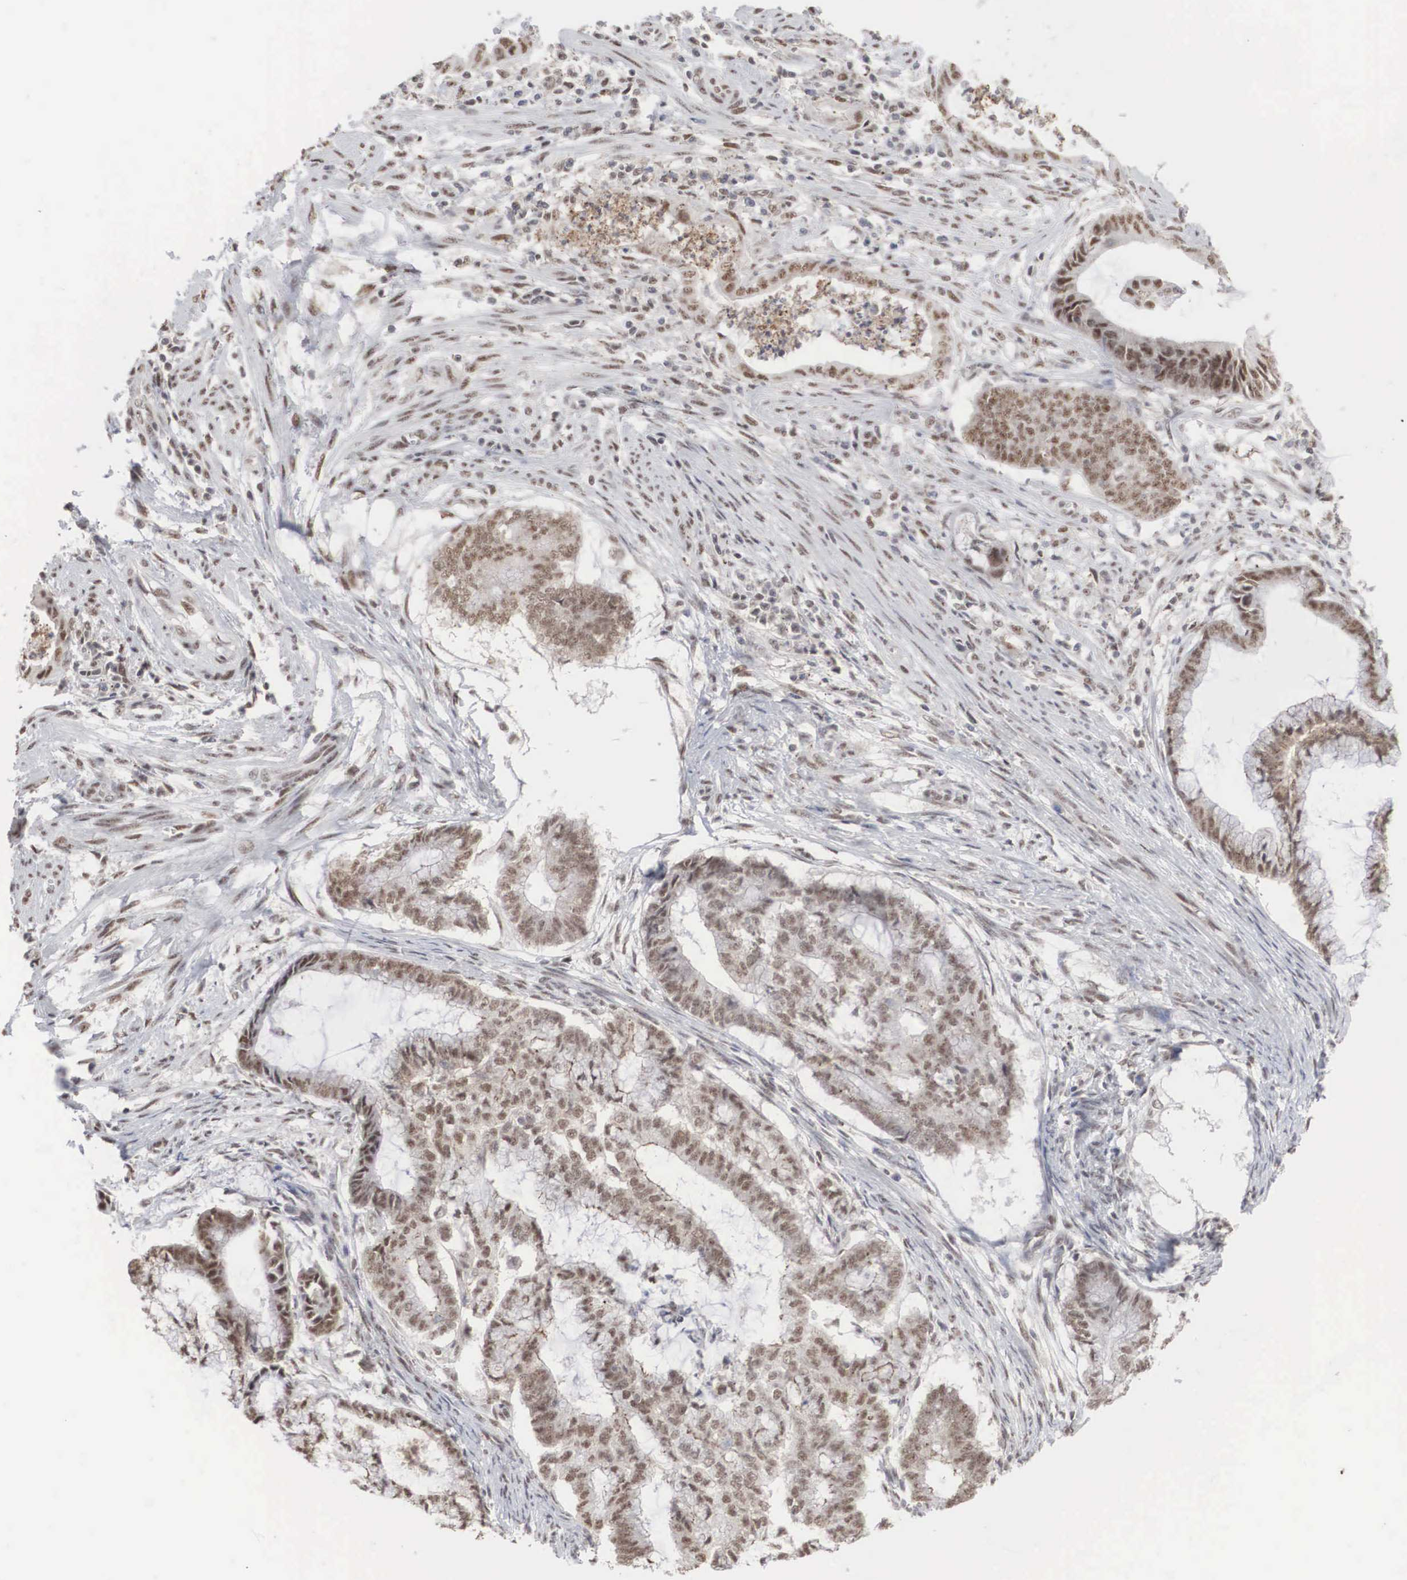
{"staining": {"intensity": "moderate", "quantity": "25%-75%", "location": "nuclear"}, "tissue": "endometrial cancer", "cell_type": "Tumor cells", "image_type": "cancer", "snomed": [{"axis": "morphology", "description": "Adenocarcinoma, NOS"}, {"axis": "topography", "description": "Endometrium"}], "caption": "Protein staining exhibits moderate nuclear positivity in about 25%-75% of tumor cells in endometrial cancer. (DAB (3,3'-diaminobenzidine) IHC, brown staining for protein, blue staining for nuclei).", "gene": "AUTS2", "patient": {"sex": "female", "age": 63}}